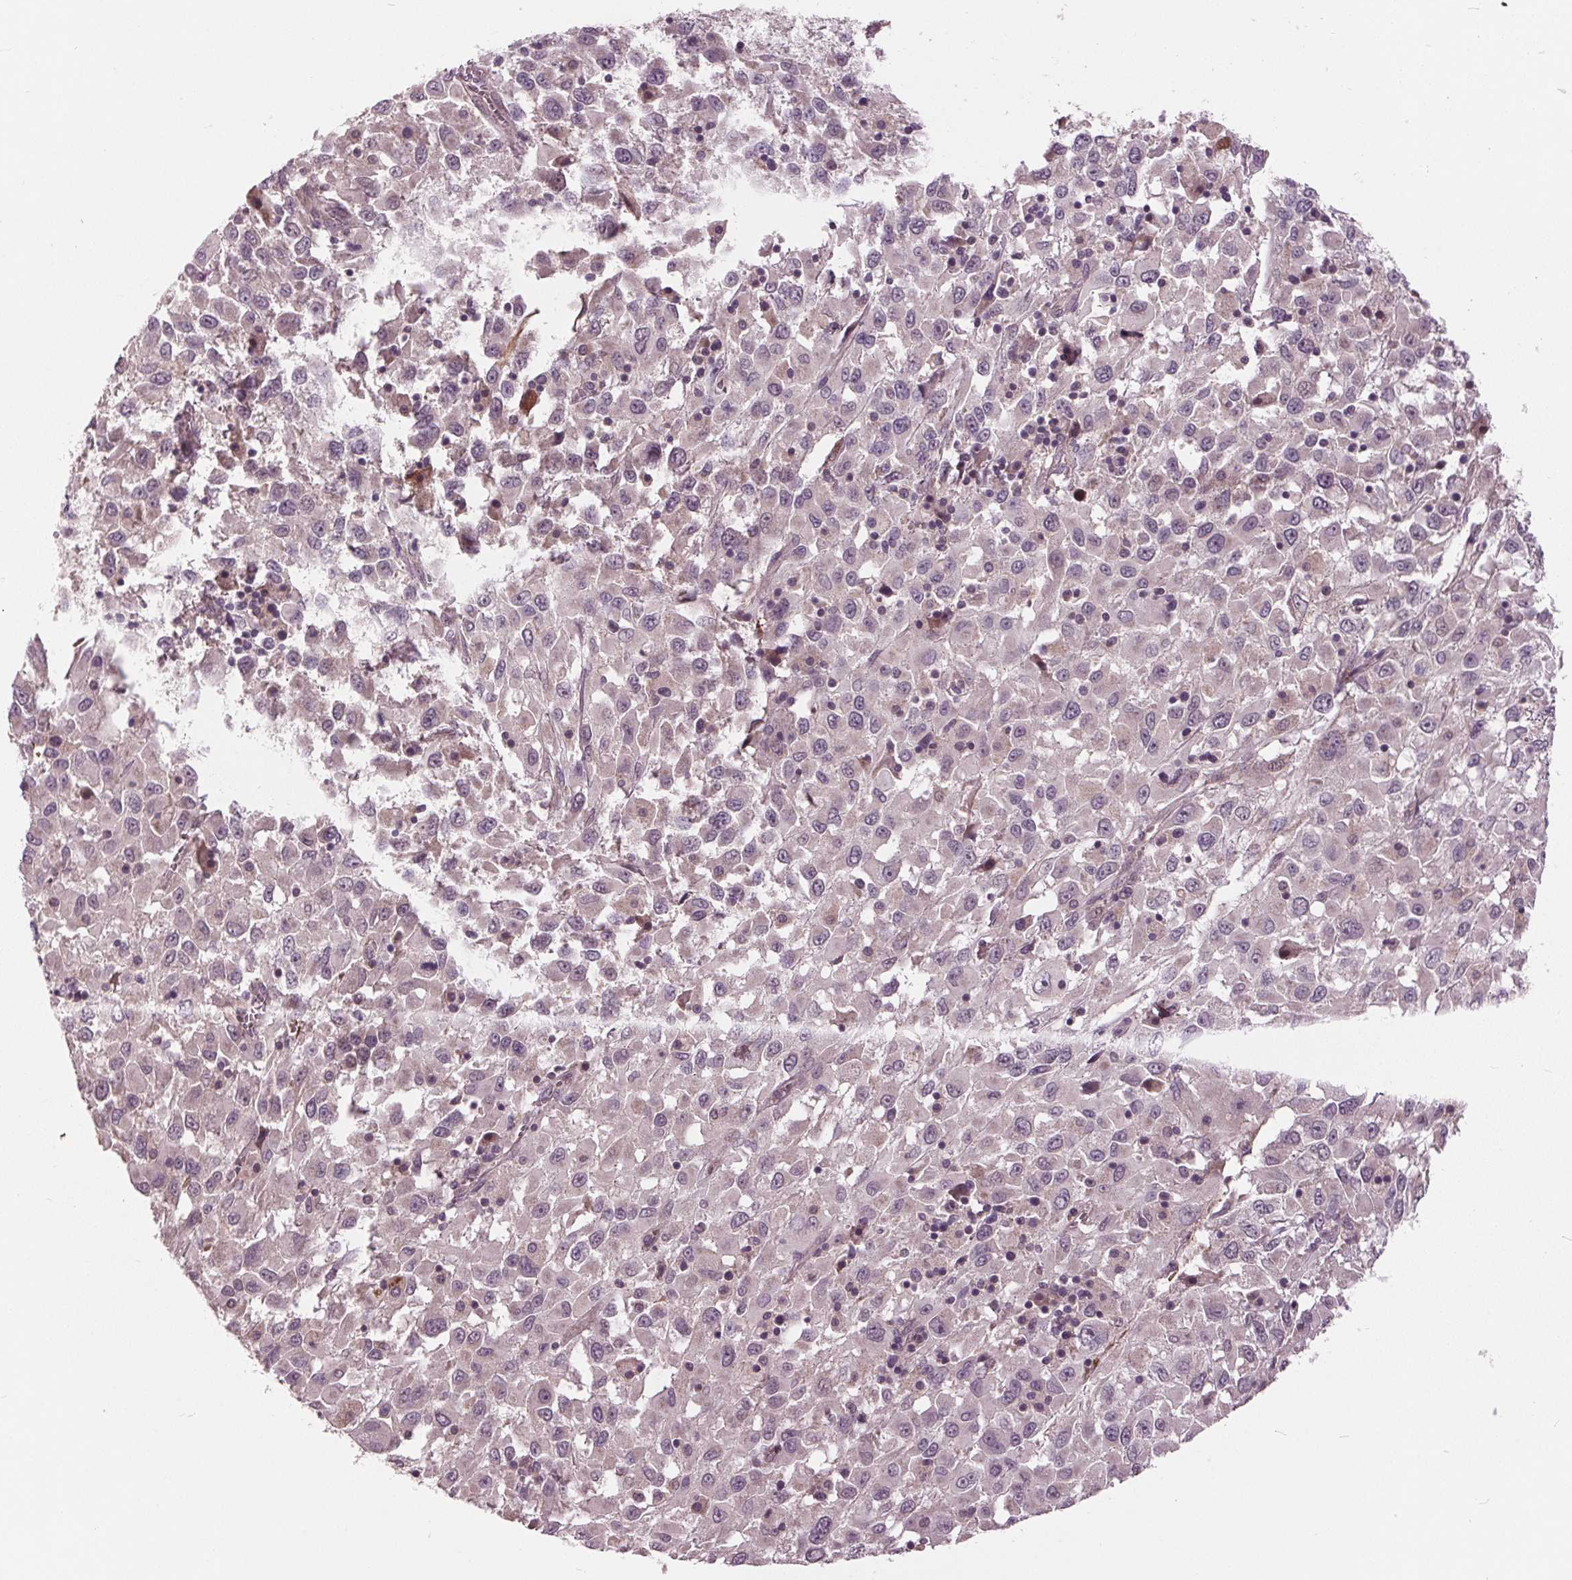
{"staining": {"intensity": "negative", "quantity": "none", "location": "none"}, "tissue": "melanoma", "cell_type": "Tumor cells", "image_type": "cancer", "snomed": [{"axis": "morphology", "description": "Malignant melanoma, Metastatic site"}, {"axis": "topography", "description": "Soft tissue"}], "caption": "An immunohistochemistry photomicrograph of melanoma is shown. There is no staining in tumor cells of melanoma.", "gene": "MAPK8", "patient": {"sex": "male", "age": 50}}